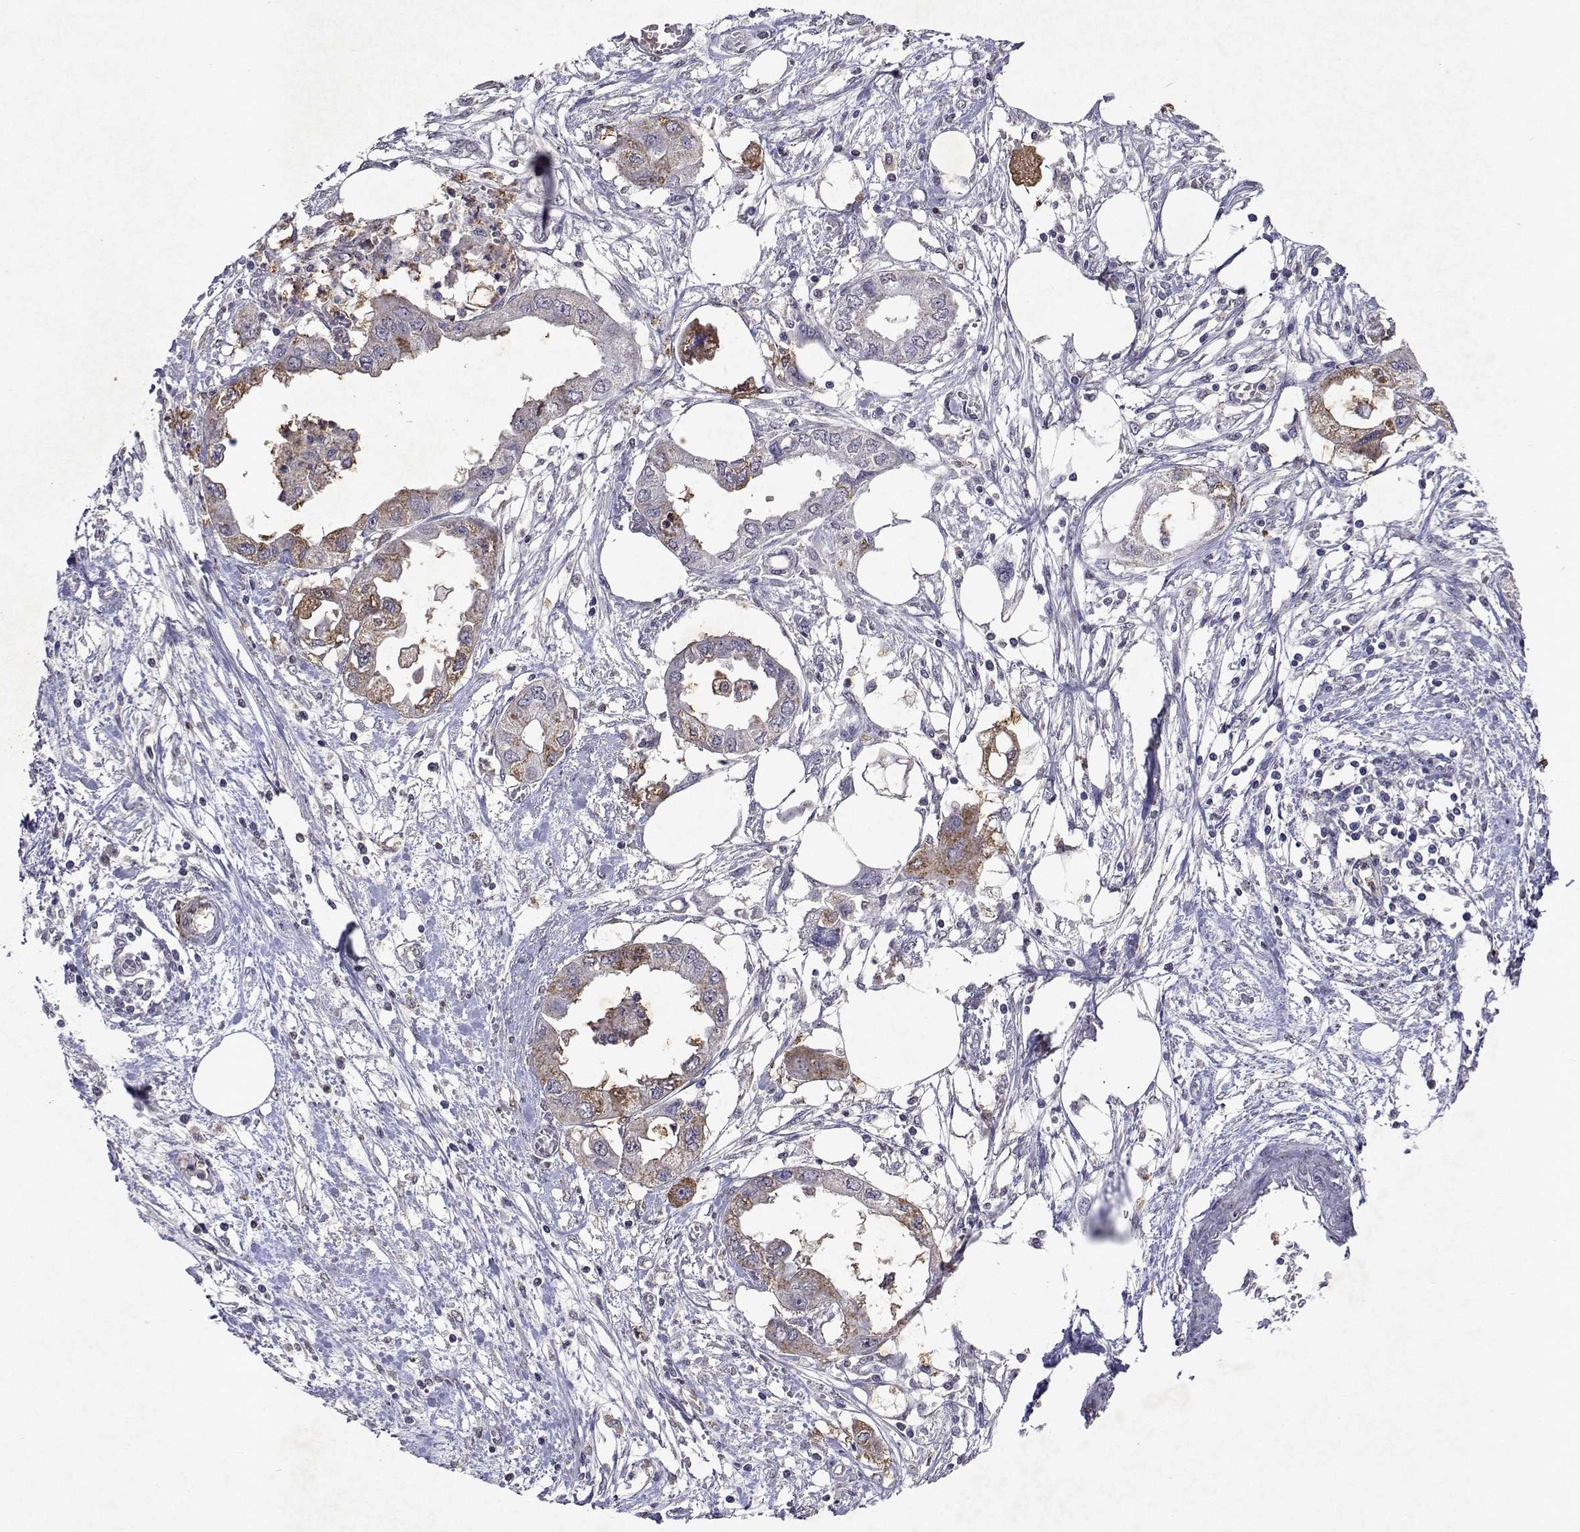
{"staining": {"intensity": "moderate", "quantity": "<25%", "location": "cytoplasmic/membranous"}, "tissue": "endometrial cancer", "cell_type": "Tumor cells", "image_type": "cancer", "snomed": [{"axis": "morphology", "description": "Adenocarcinoma, NOS"}, {"axis": "morphology", "description": "Adenocarcinoma, metastatic, NOS"}, {"axis": "topography", "description": "Adipose tissue"}, {"axis": "topography", "description": "Endometrium"}], "caption": "A histopathology image of metastatic adenocarcinoma (endometrial) stained for a protein exhibits moderate cytoplasmic/membranous brown staining in tumor cells.", "gene": "DUSP28", "patient": {"sex": "female", "age": 67}}